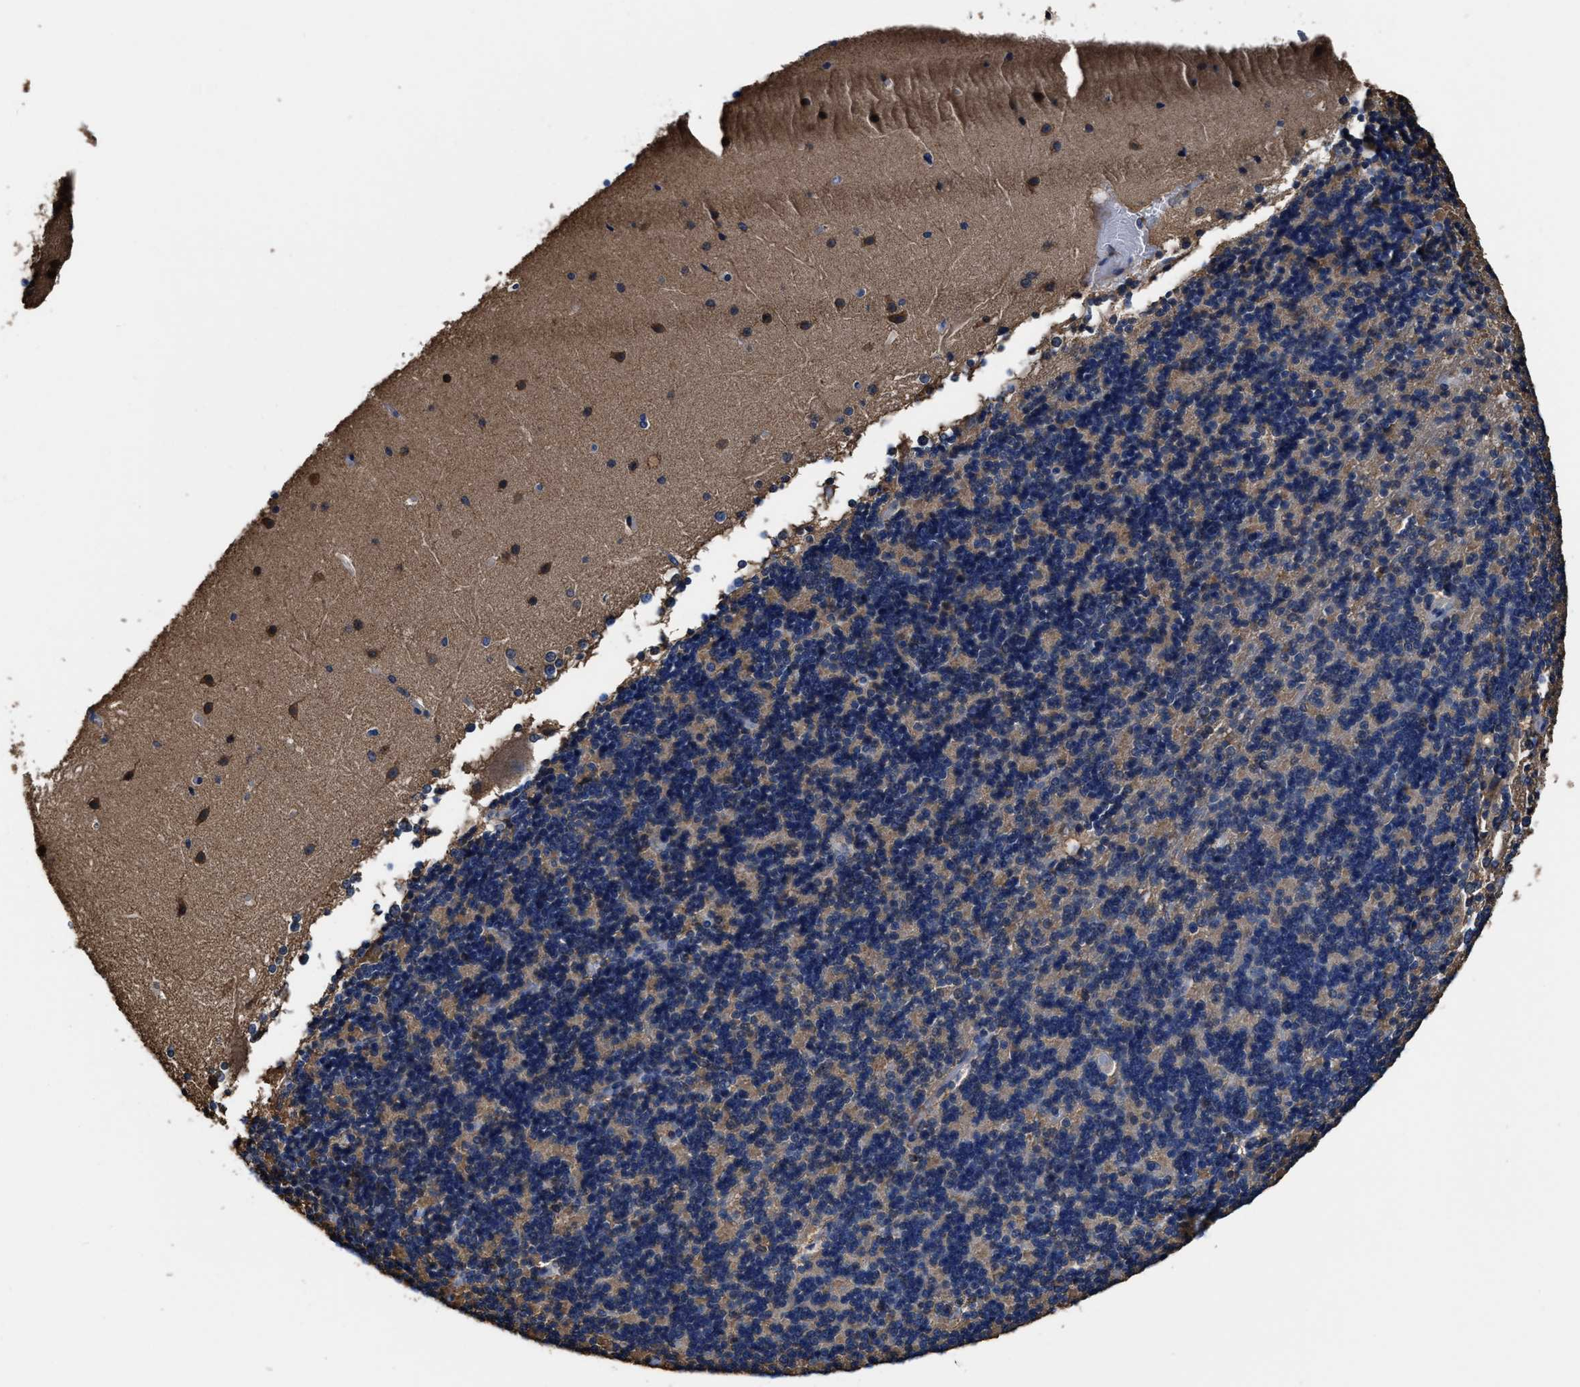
{"staining": {"intensity": "weak", "quantity": "25%-75%", "location": "cytoplasmic/membranous"}, "tissue": "cerebellum", "cell_type": "Cells in granular layer", "image_type": "normal", "snomed": [{"axis": "morphology", "description": "Normal tissue, NOS"}, {"axis": "topography", "description": "Cerebellum"}], "caption": "Protein staining displays weak cytoplasmic/membranous positivity in about 25%-75% of cells in granular layer in unremarkable cerebellum.", "gene": "TMEM30A", "patient": {"sex": "female", "age": 19}}